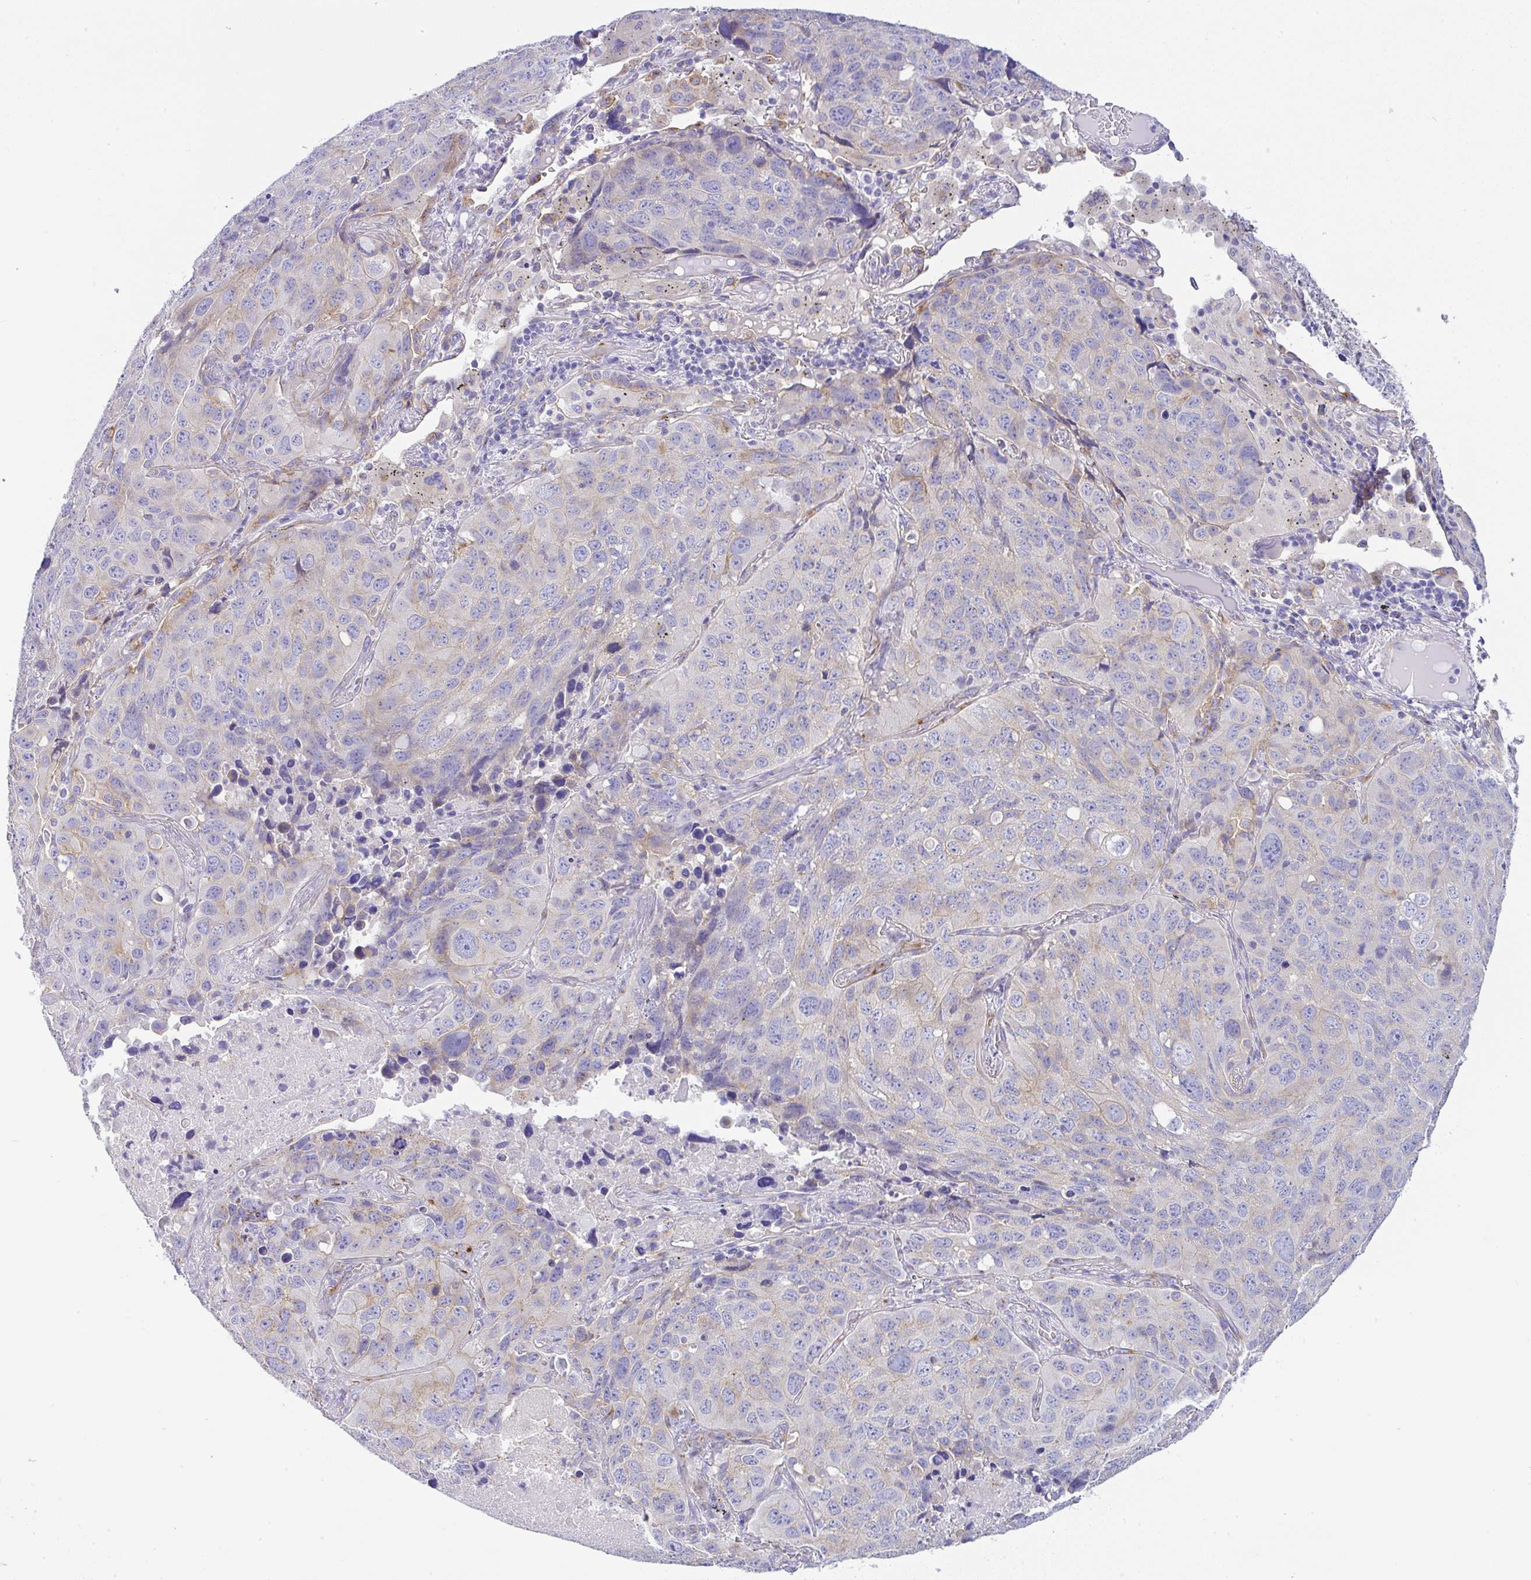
{"staining": {"intensity": "negative", "quantity": "none", "location": "none"}, "tissue": "lung cancer", "cell_type": "Tumor cells", "image_type": "cancer", "snomed": [{"axis": "morphology", "description": "Squamous cell carcinoma, NOS"}, {"axis": "topography", "description": "Lung"}], "caption": "Protein analysis of lung cancer shows no significant staining in tumor cells.", "gene": "FAM177A1", "patient": {"sex": "male", "age": 60}}